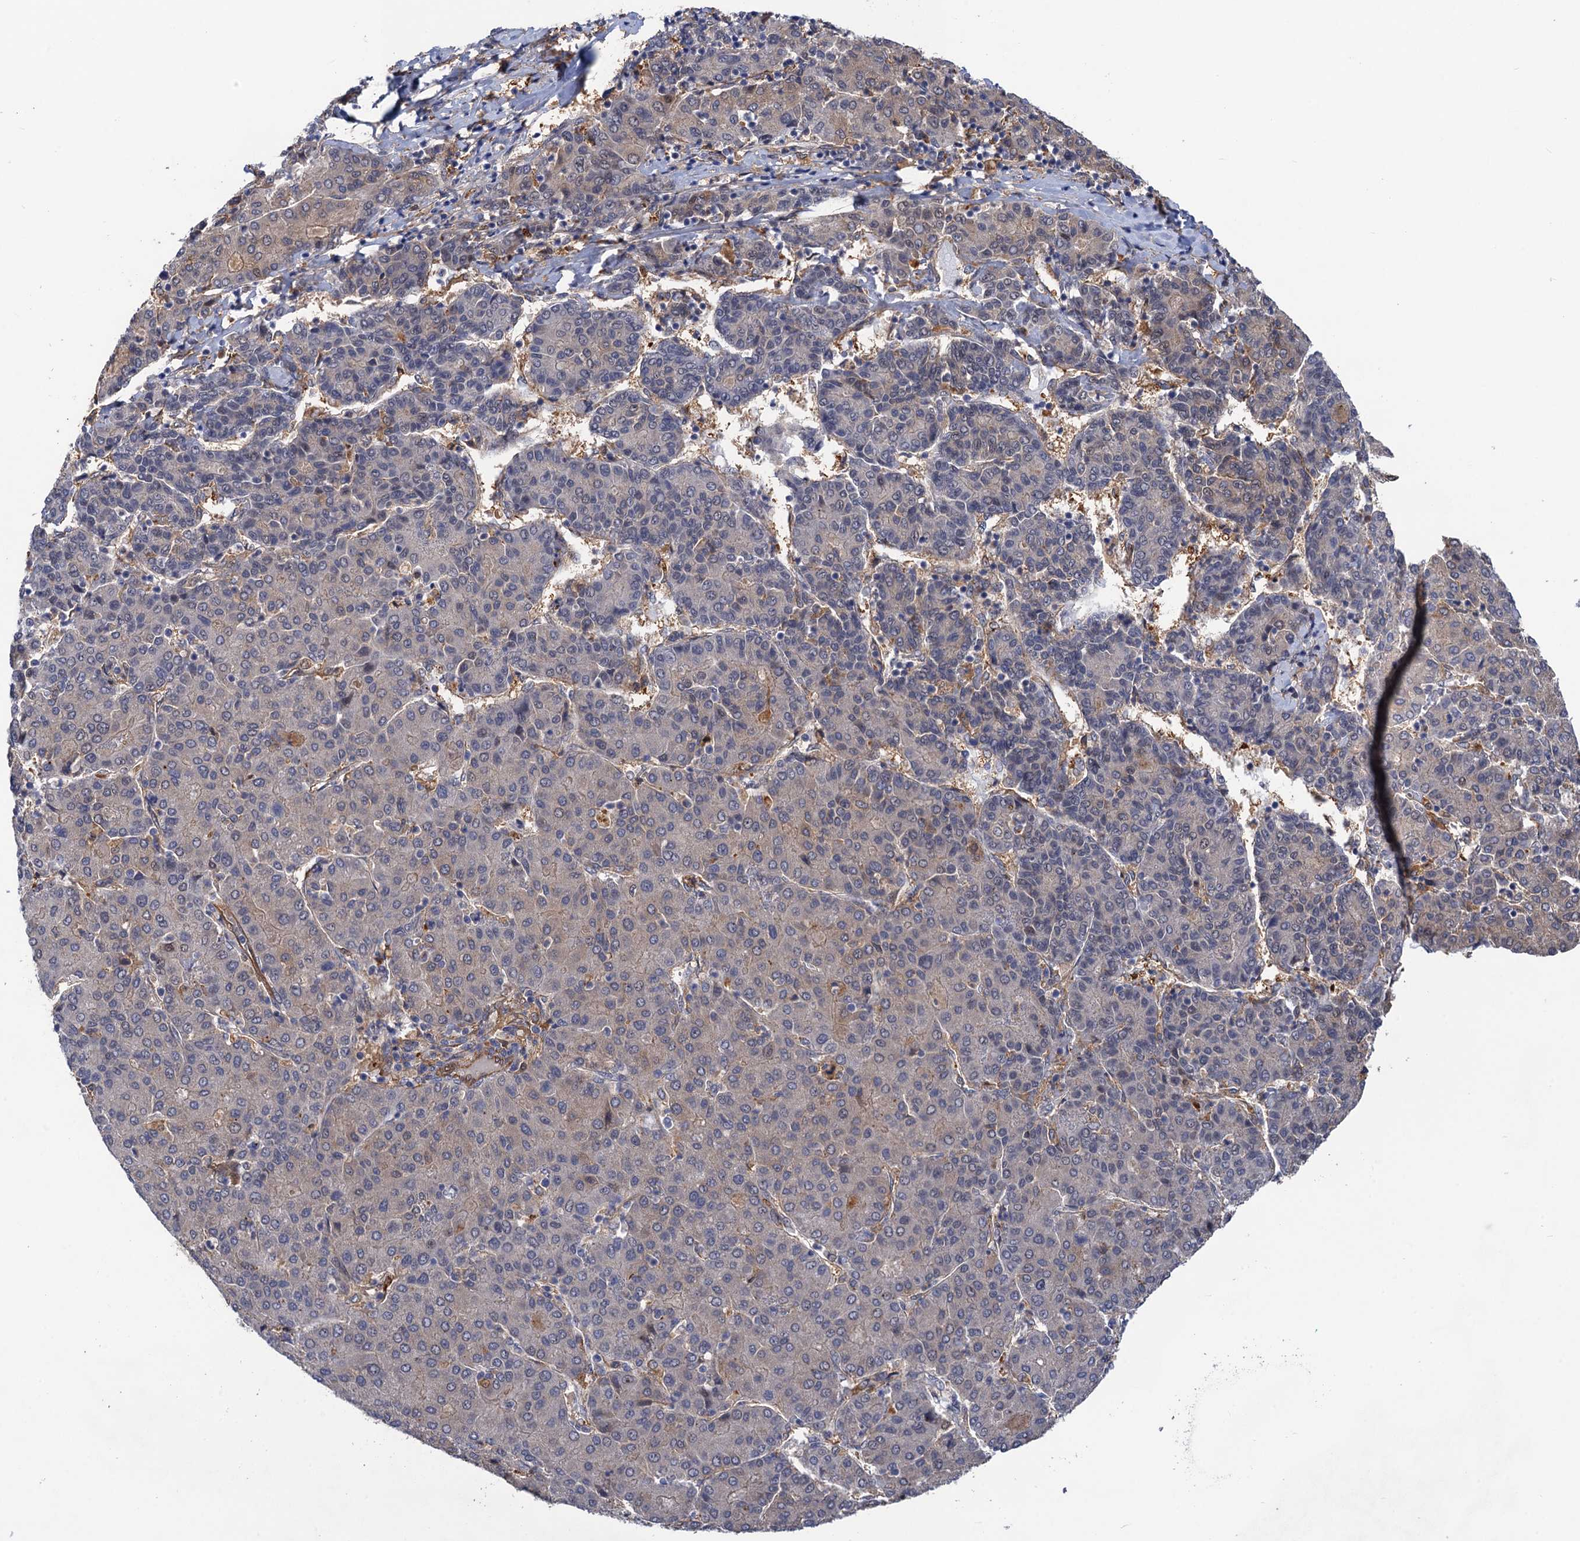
{"staining": {"intensity": "weak", "quantity": "<25%", "location": "cytoplasmic/membranous"}, "tissue": "liver cancer", "cell_type": "Tumor cells", "image_type": "cancer", "snomed": [{"axis": "morphology", "description": "Carcinoma, Hepatocellular, NOS"}, {"axis": "topography", "description": "Liver"}], "caption": "An immunohistochemistry (IHC) histopathology image of liver hepatocellular carcinoma is shown. There is no staining in tumor cells of liver hepatocellular carcinoma. (DAB immunohistochemistry (IHC), high magnification).", "gene": "NEK8", "patient": {"sex": "male", "age": 65}}